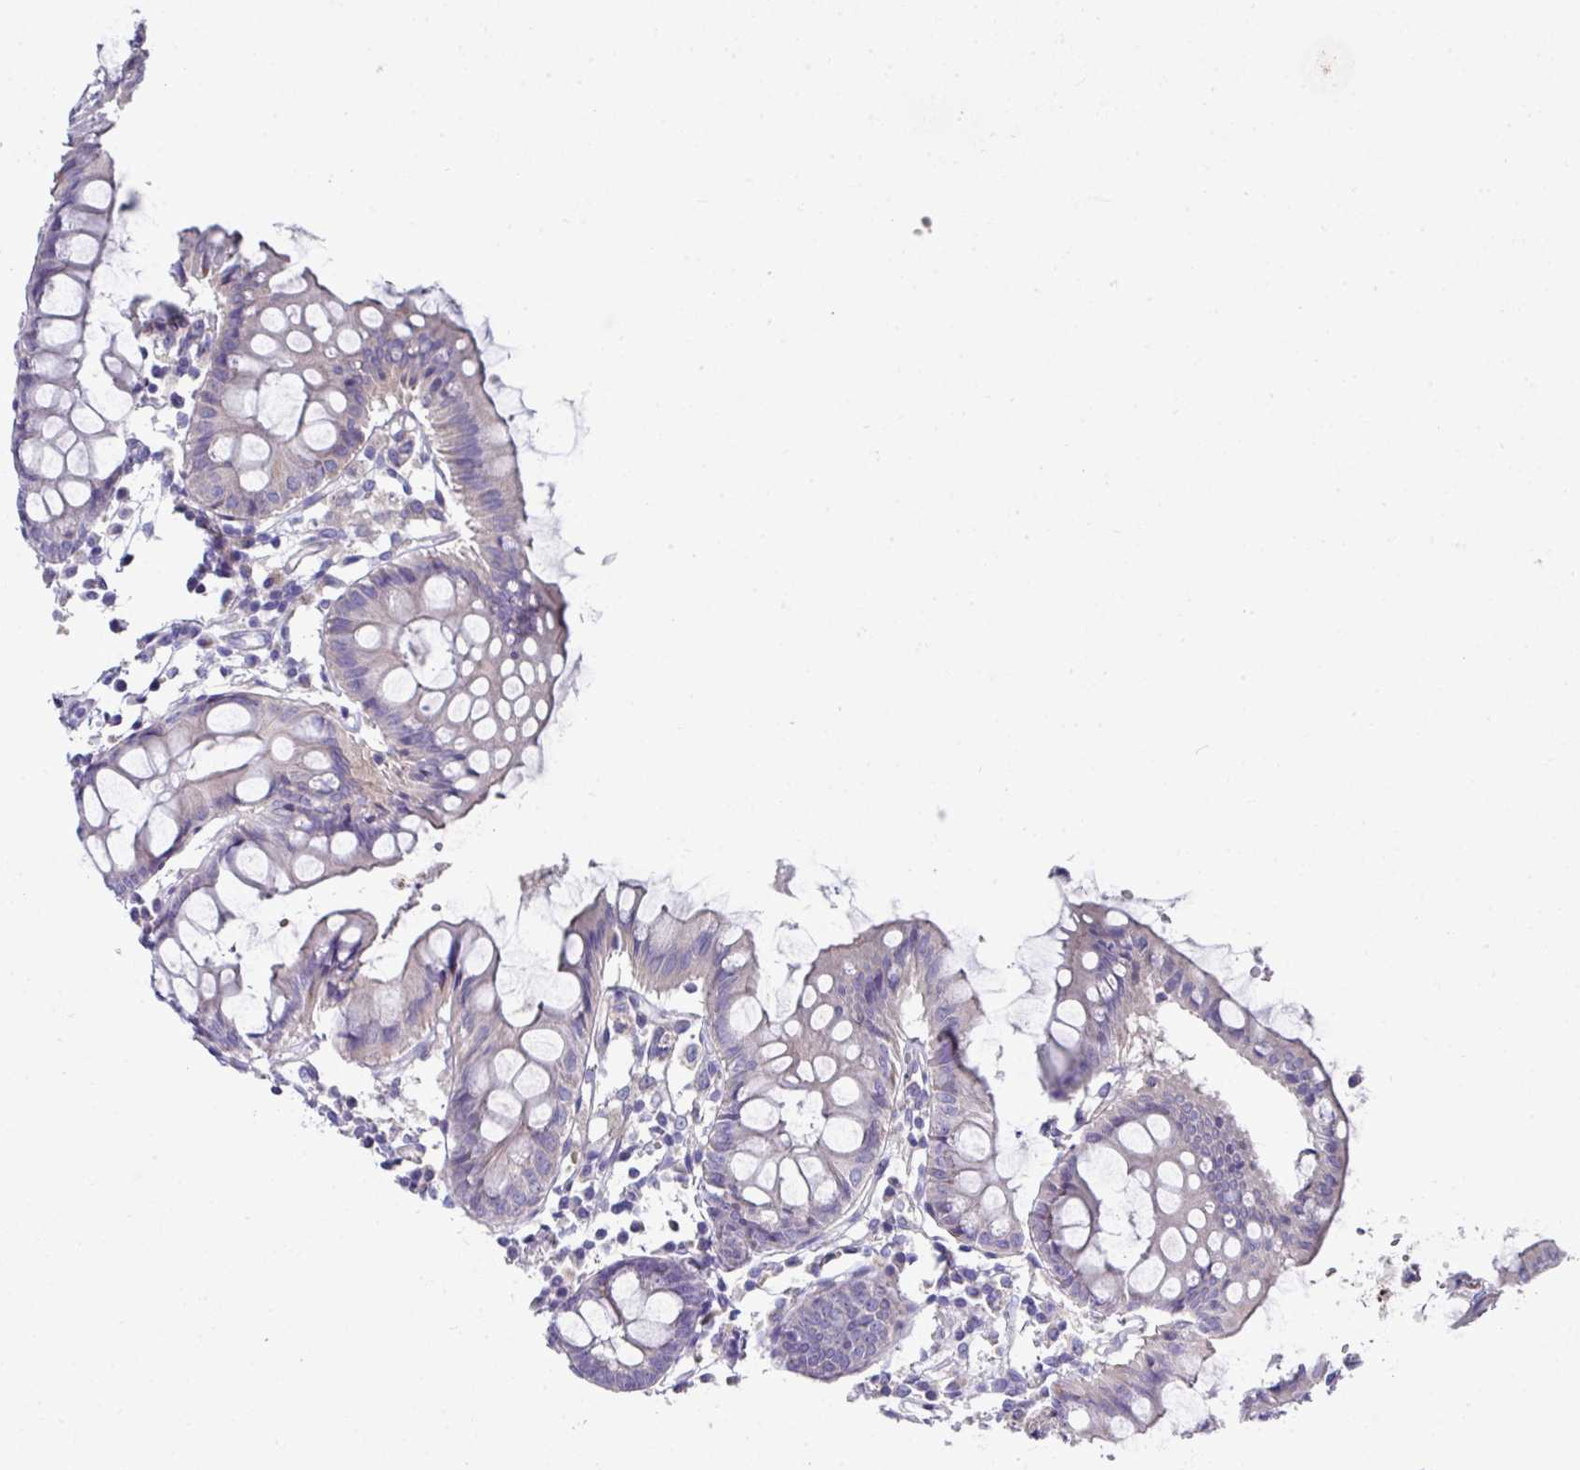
{"staining": {"intensity": "weak", "quantity": "25%-75%", "location": "cytoplasmic/membranous"}, "tissue": "colon", "cell_type": "Endothelial cells", "image_type": "normal", "snomed": [{"axis": "morphology", "description": "Normal tissue, NOS"}, {"axis": "topography", "description": "Colon"}], "caption": "Immunohistochemical staining of unremarkable colon shows 25%-75% levels of weak cytoplasmic/membranous protein staining in approximately 25%-75% of endothelial cells. The protein of interest is shown in brown color, while the nuclei are stained blue.", "gene": "CLDN1", "patient": {"sex": "female", "age": 84}}